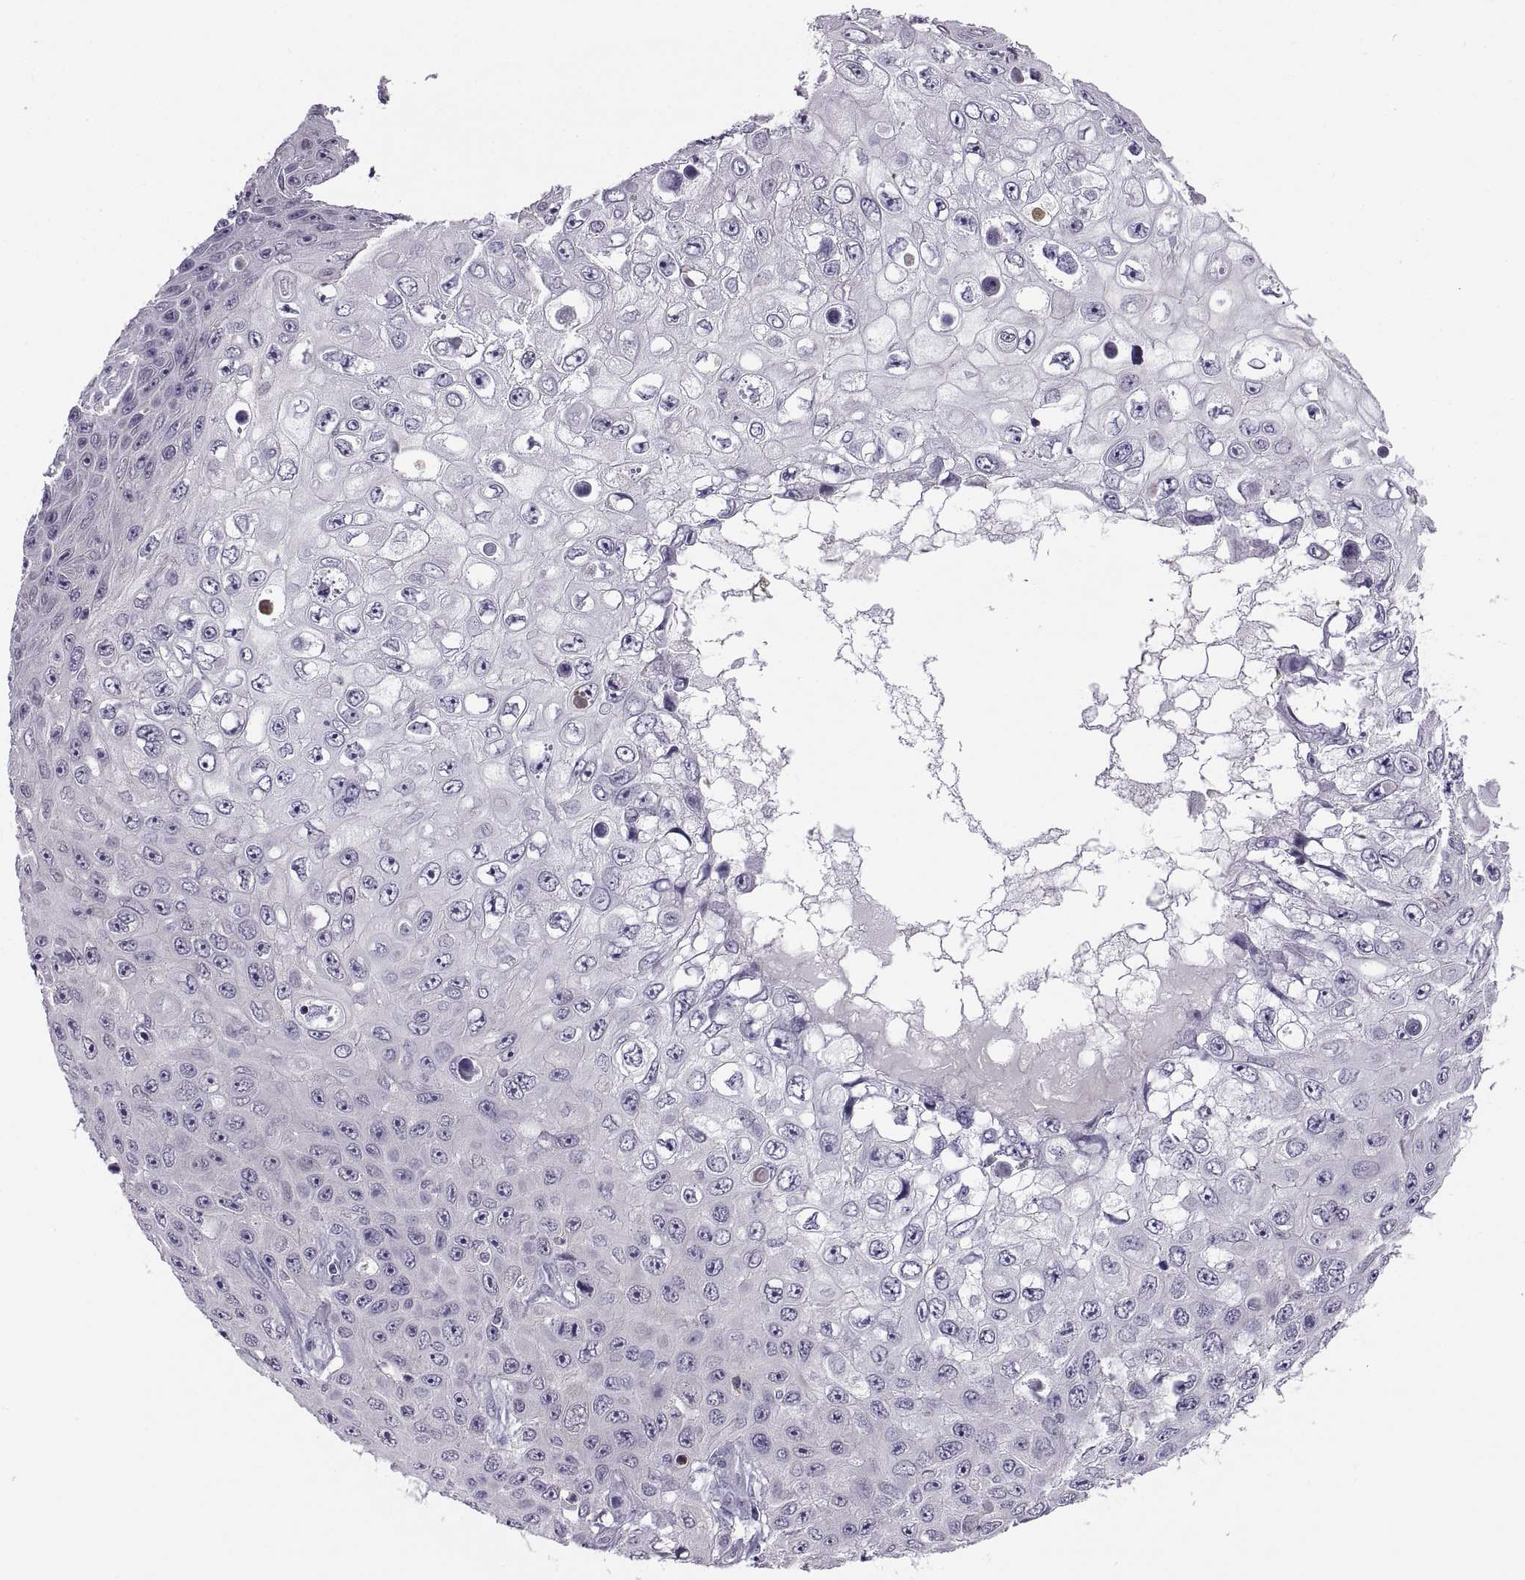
{"staining": {"intensity": "negative", "quantity": "none", "location": "none"}, "tissue": "skin cancer", "cell_type": "Tumor cells", "image_type": "cancer", "snomed": [{"axis": "morphology", "description": "Squamous cell carcinoma, NOS"}, {"axis": "topography", "description": "Skin"}], "caption": "Skin cancer (squamous cell carcinoma) was stained to show a protein in brown. There is no significant positivity in tumor cells. The staining was performed using DAB to visualize the protein expression in brown, while the nuclei were stained in blue with hematoxylin (Magnification: 20x).", "gene": "TTC21A", "patient": {"sex": "male", "age": 82}}